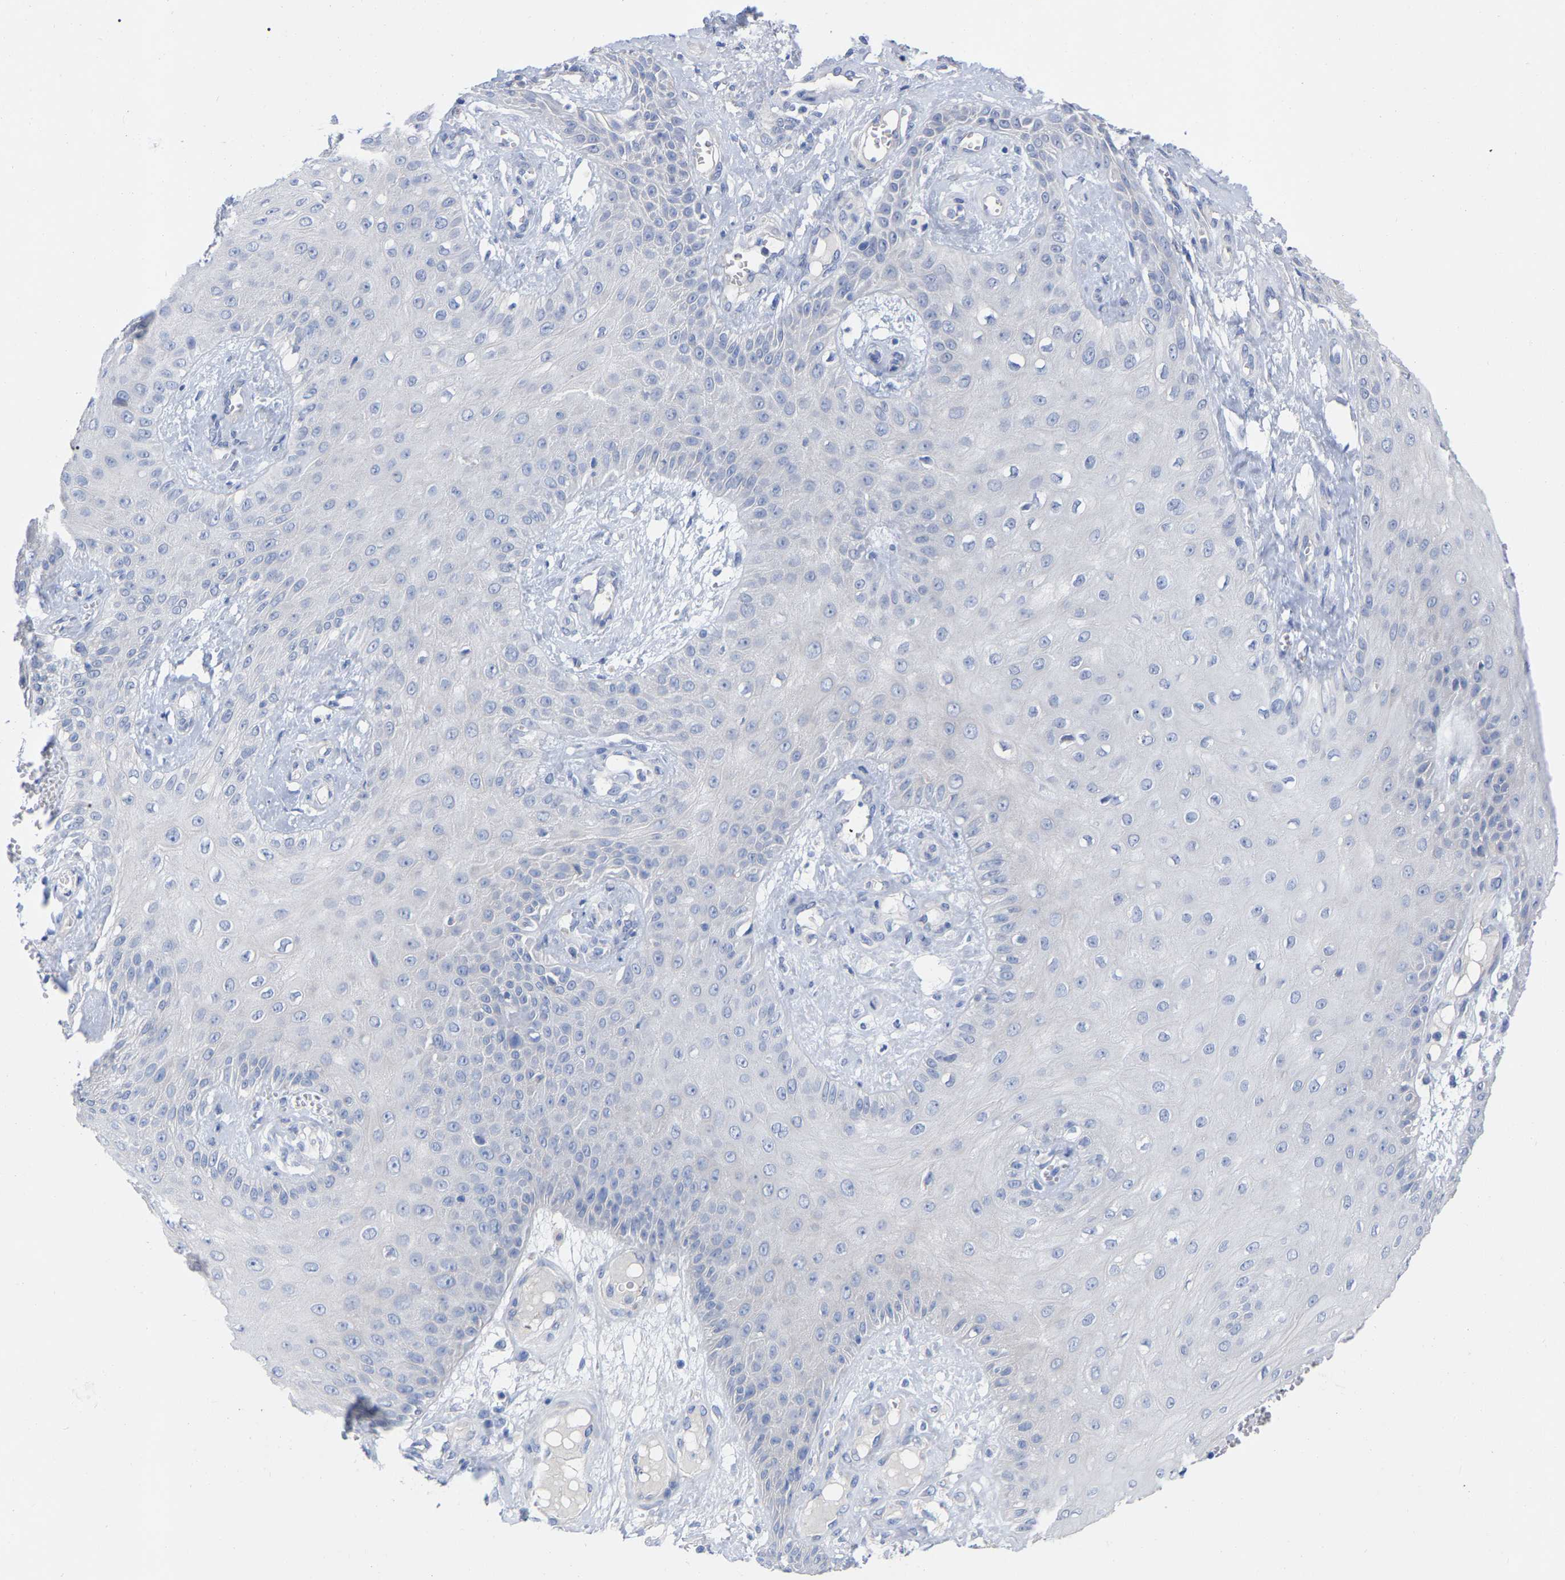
{"staining": {"intensity": "negative", "quantity": "none", "location": "none"}, "tissue": "skin cancer", "cell_type": "Tumor cells", "image_type": "cancer", "snomed": [{"axis": "morphology", "description": "Squamous cell carcinoma, NOS"}, {"axis": "topography", "description": "Skin"}], "caption": "This histopathology image is of skin squamous cell carcinoma stained with immunohistochemistry (IHC) to label a protein in brown with the nuclei are counter-stained blue. There is no staining in tumor cells. (DAB immunohistochemistry (IHC), high magnification).", "gene": "HAPLN1", "patient": {"sex": "male", "age": 74}}